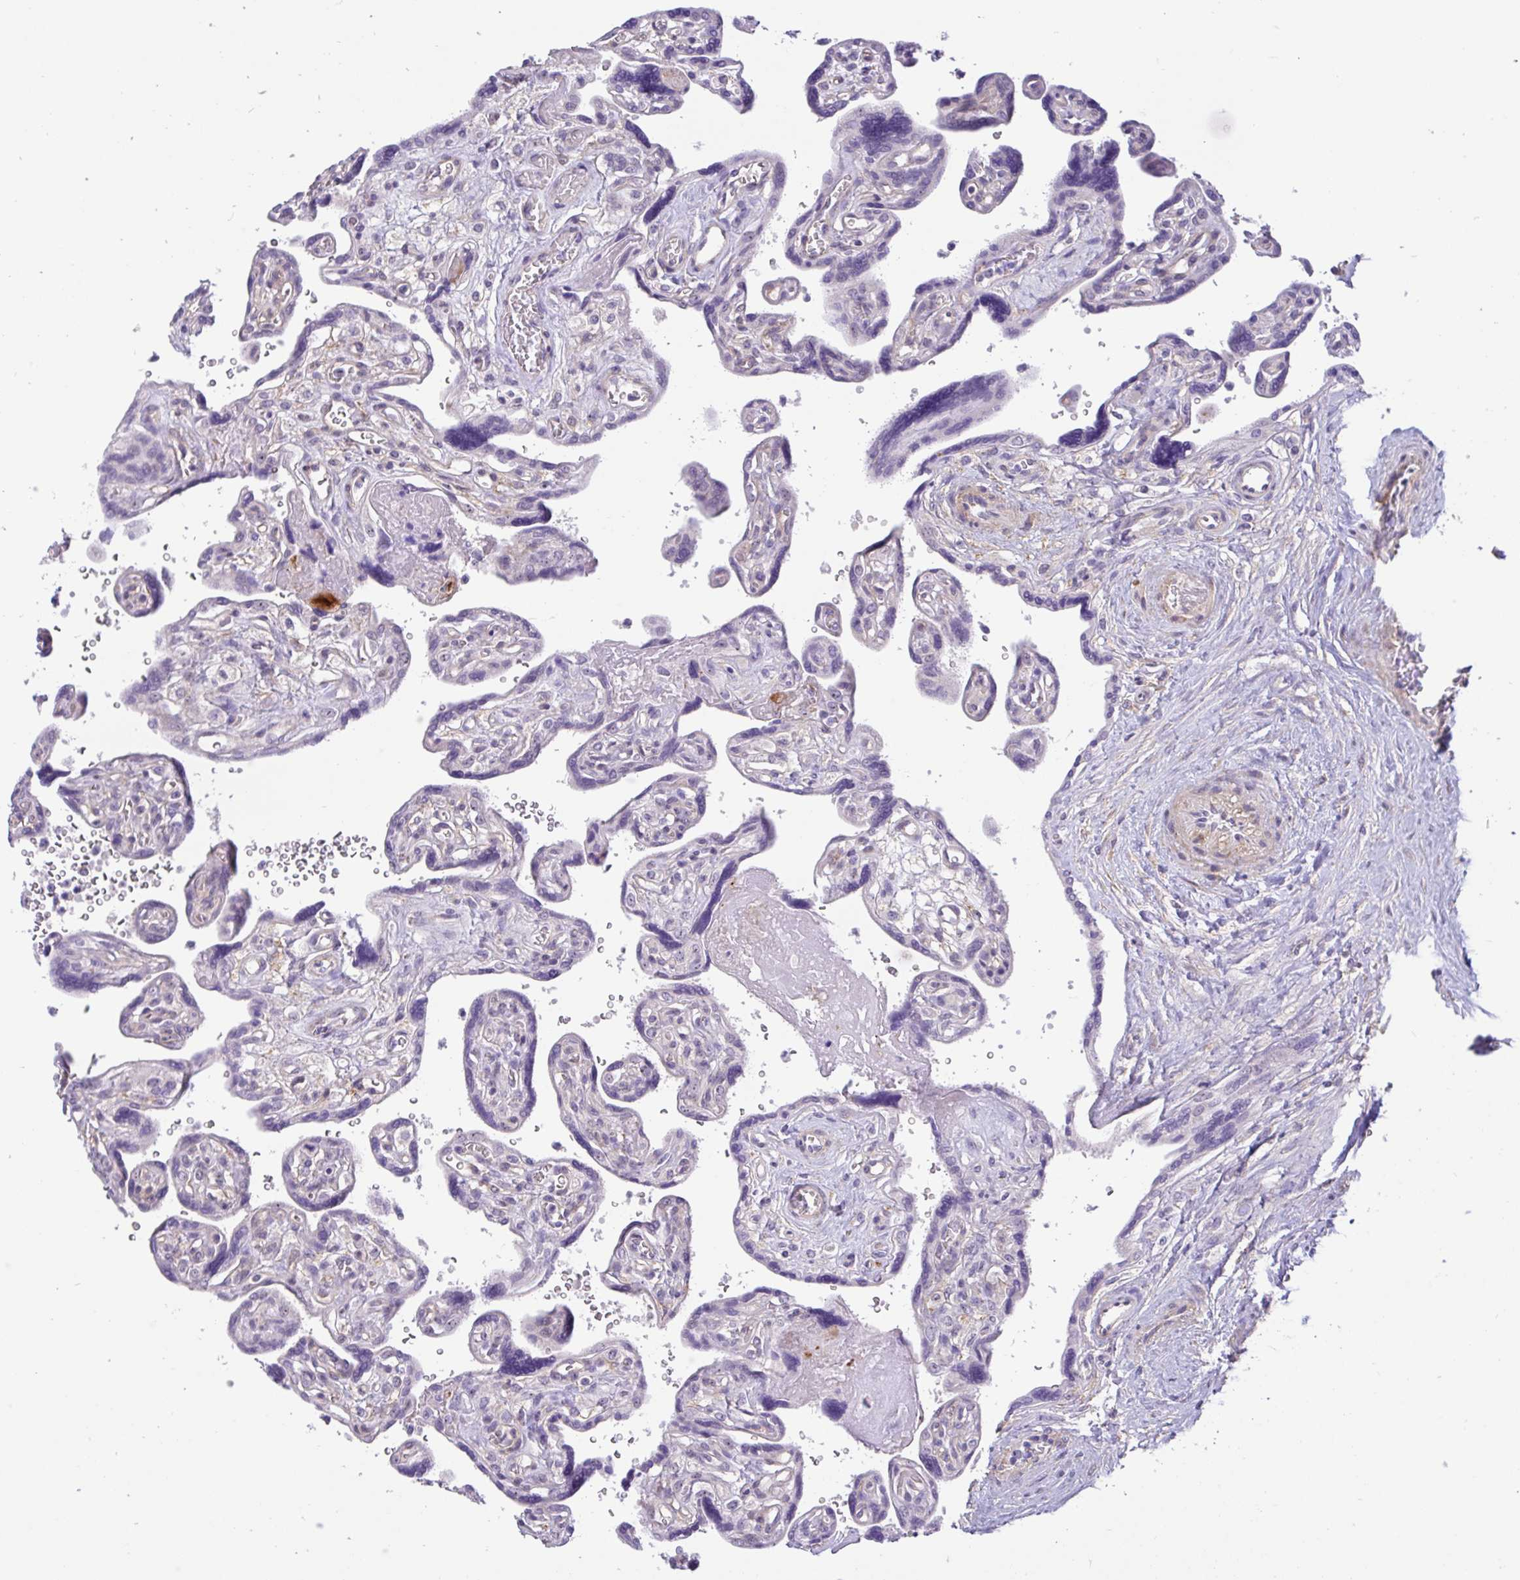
{"staining": {"intensity": "moderate", "quantity": "<25%", "location": "nuclear"}, "tissue": "placenta", "cell_type": "Decidual cells", "image_type": "normal", "snomed": [{"axis": "morphology", "description": "Normal tissue, NOS"}, {"axis": "topography", "description": "Placenta"}], "caption": "Protein staining displays moderate nuclear positivity in approximately <25% of decidual cells in normal placenta. Using DAB (brown) and hematoxylin (blue) stains, captured at high magnification using brightfield microscopy.", "gene": "MXRA8", "patient": {"sex": "female", "age": 39}}